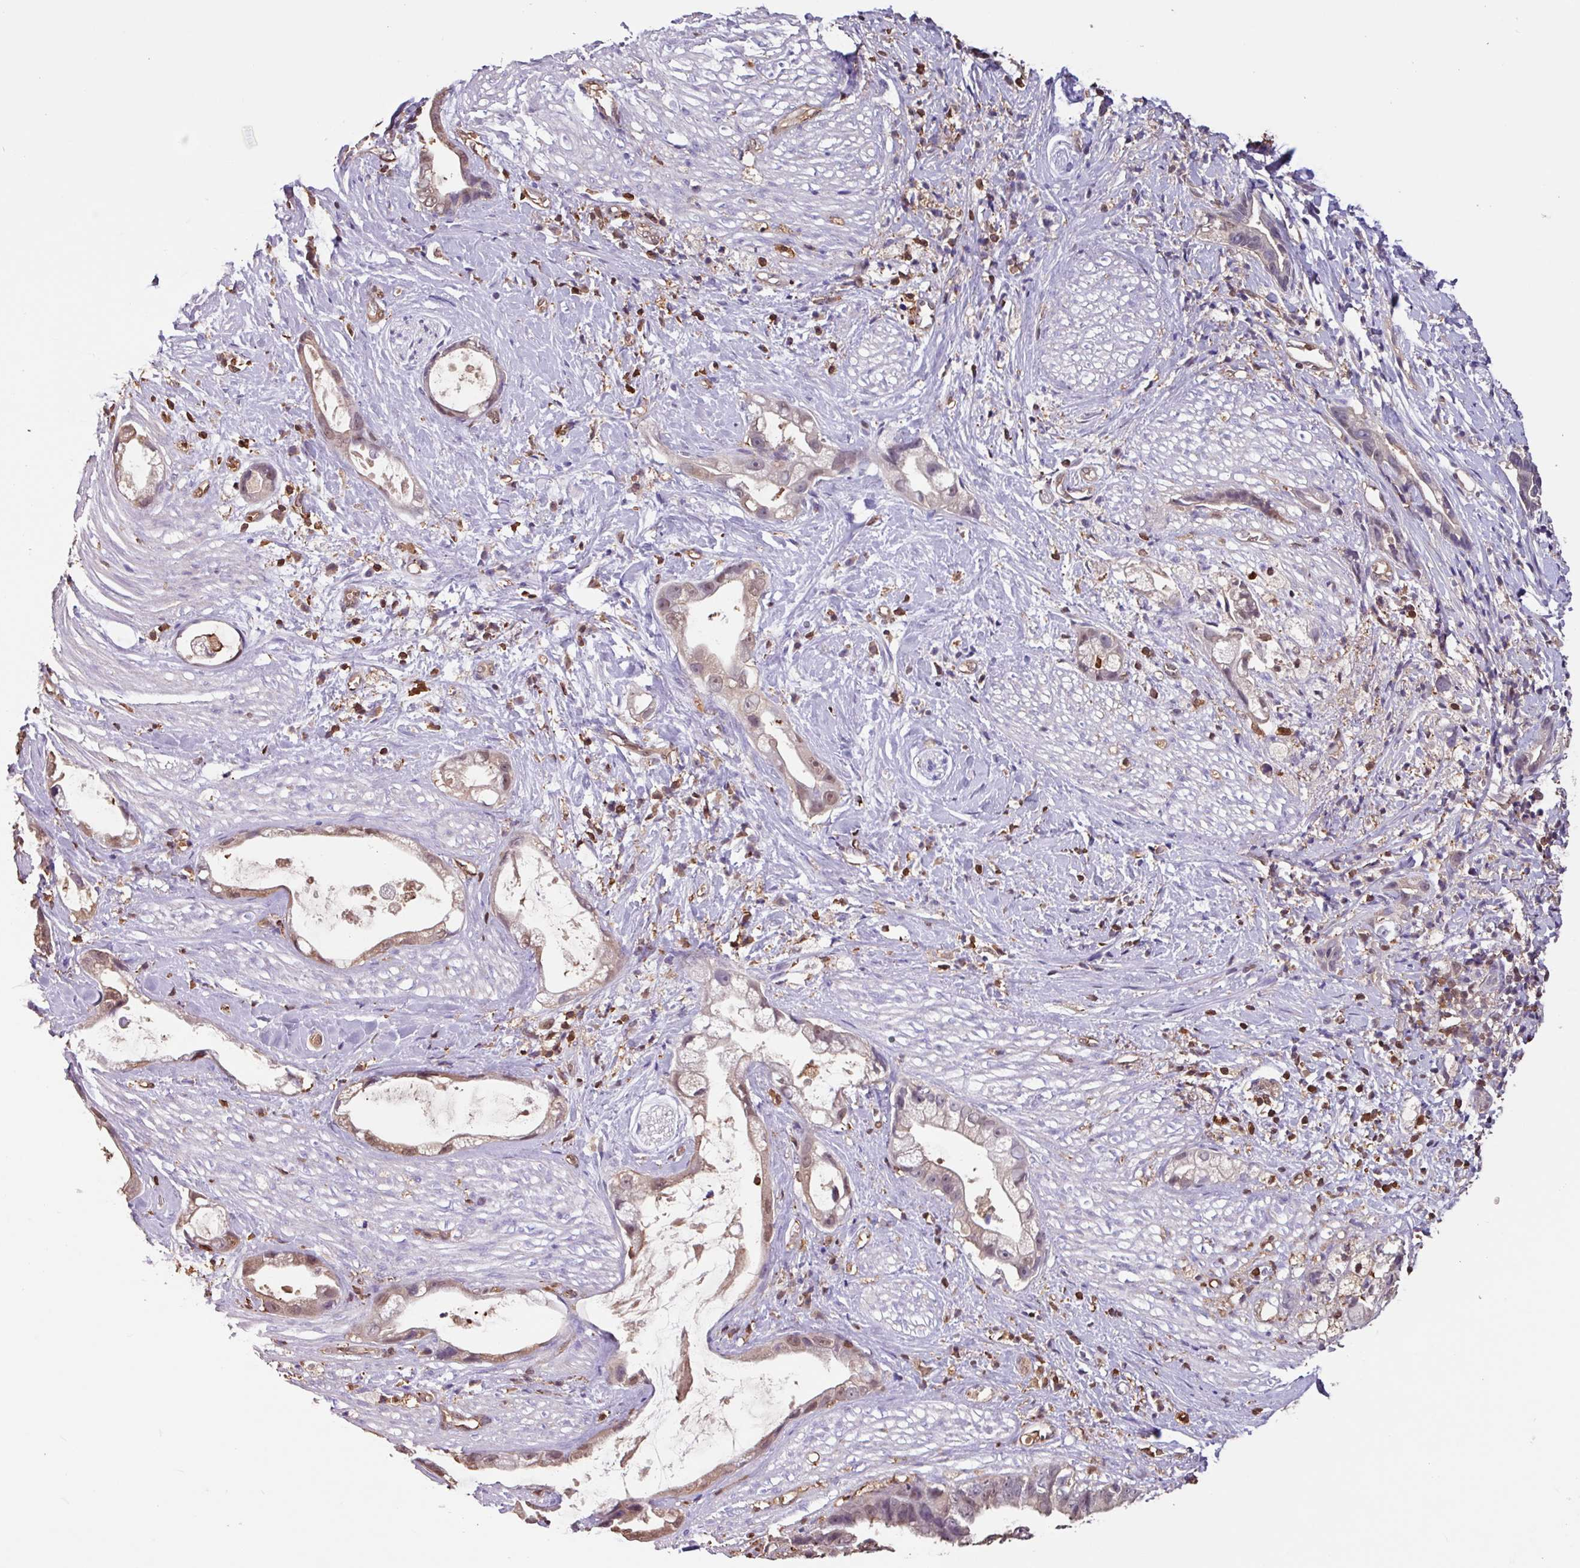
{"staining": {"intensity": "weak", "quantity": "<25%", "location": "cytoplasmic/membranous"}, "tissue": "stomach cancer", "cell_type": "Tumor cells", "image_type": "cancer", "snomed": [{"axis": "morphology", "description": "Adenocarcinoma, NOS"}, {"axis": "topography", "description": "Stomach"}], "caption": "The immunohistochemistry micrograph has no significant expression in tumor cells of stomach cancer (adenocarcinoma) tissue. (Brightfield microscopy of DAB (3,3'-diaminobenzidine) immunohistochemistry (IHC) at high magnification).", "gene": "ARHGDIB", "patient": {"sex": "male", "age": 55}}